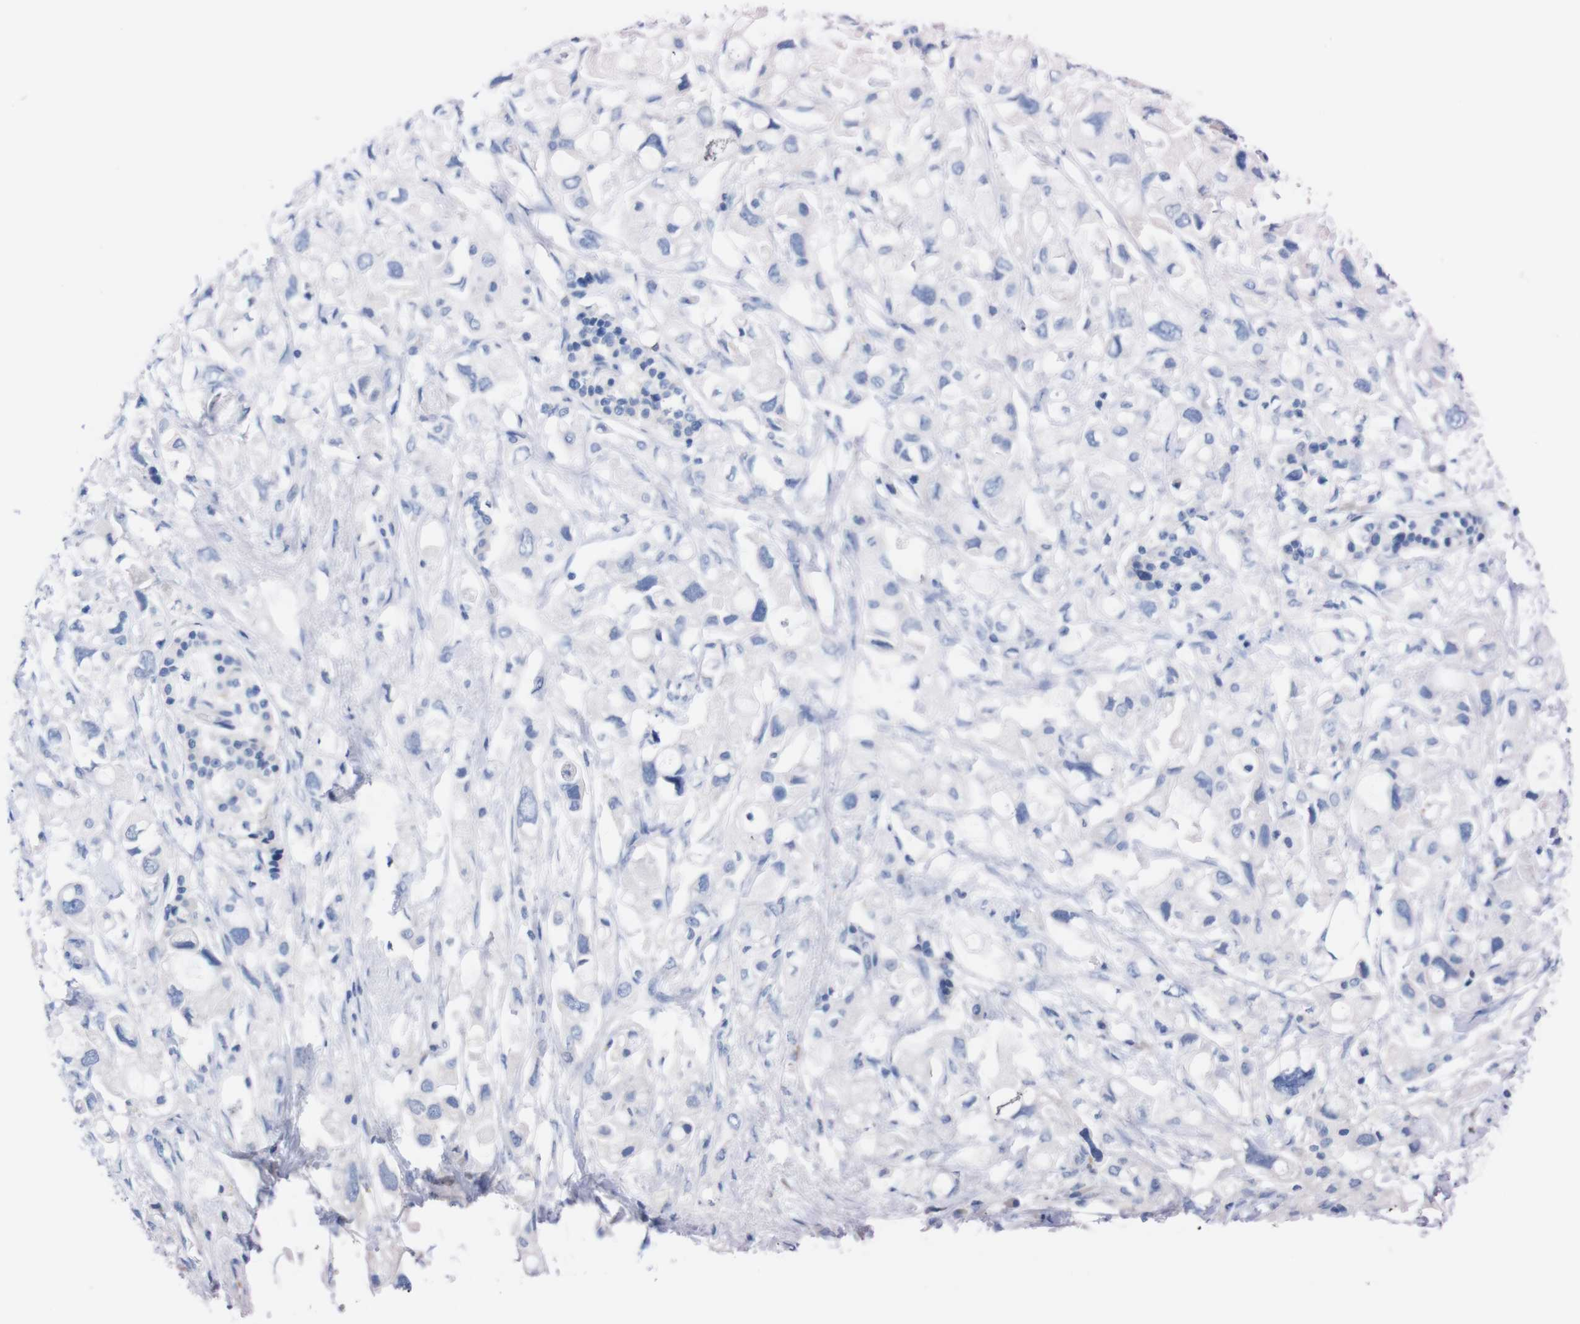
{"staining": {"intensity": "negative", "quantity": "none", "location": "none"}, "tissue": "pancreatic cancer", "cell_type": "Tumor cells", "image_type": "cancer", "snomed": [{"axis": "morphology", "description": "Adenocarcinoma, NOS"}, {"axis": "topography", "description": "Pancreas"}], "caption": "Histopathology image shows no significant protein staining in tumor cells of pancreatic cancer (adenocarcinoma).", "gene": "TMEM243", "patient": {"sex": "female", "age": 56}}